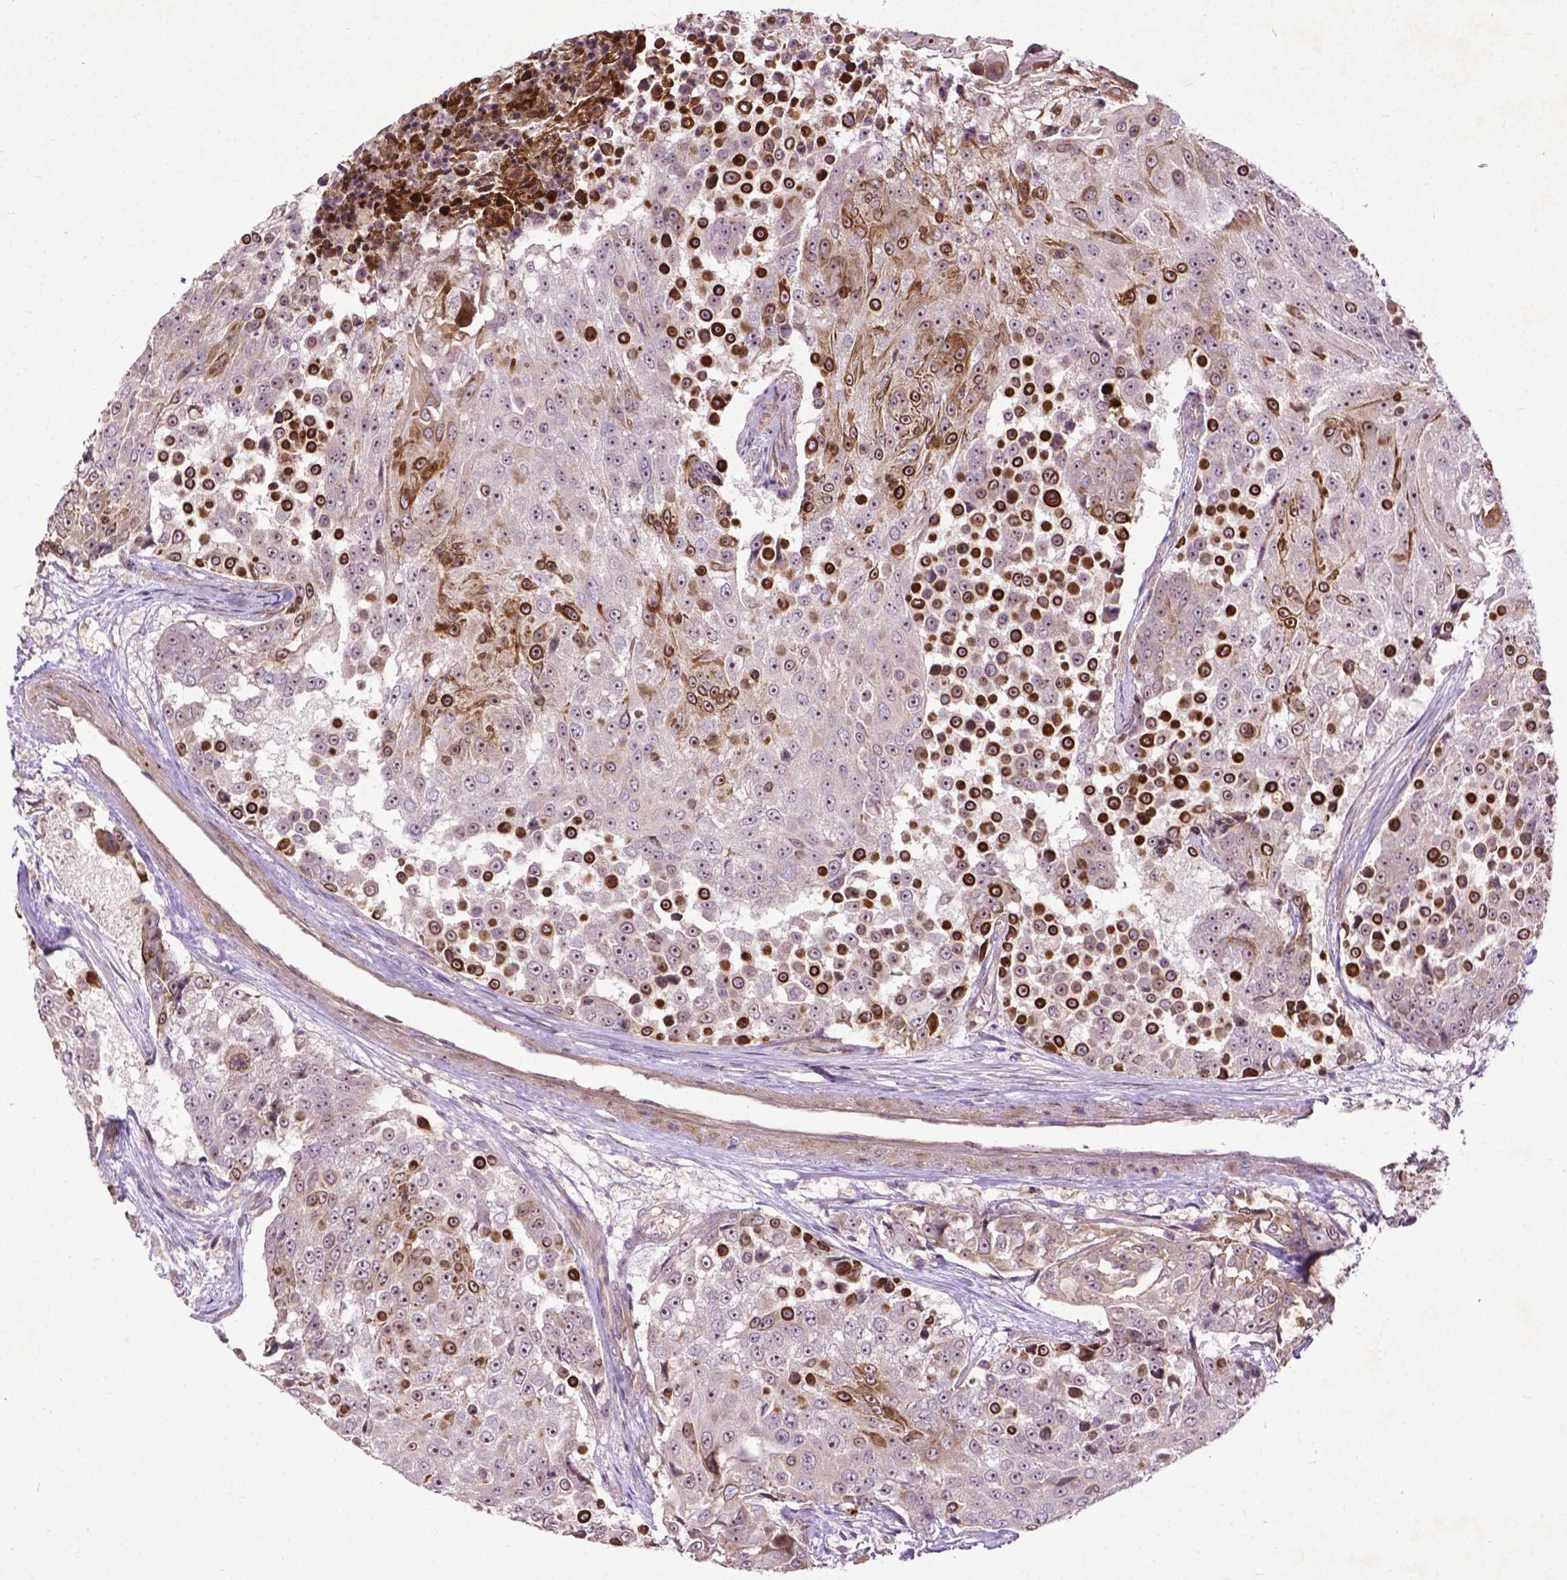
{"staining": {"intensity": "strong", "quantity": "<25%", "location": "cytoplasmic/membranous"}, "tissue": "urothelial cancer", "cell_type": "Tumor cells", "image_type": "cancer", "snomed": [{"axis": "morphology", "description": "Urothelial carcinoma, High grade"}, {"axis": "topography", "description": "Urinary bladder"}], "caption": "Brown immunohistochemical staining in urothelial cancer demonstrates strong cytoplasmic/membranous staining in about <25% of tumor cells.", "gene": "PARP3", "patient": {"sex": "female", "age": 63}}